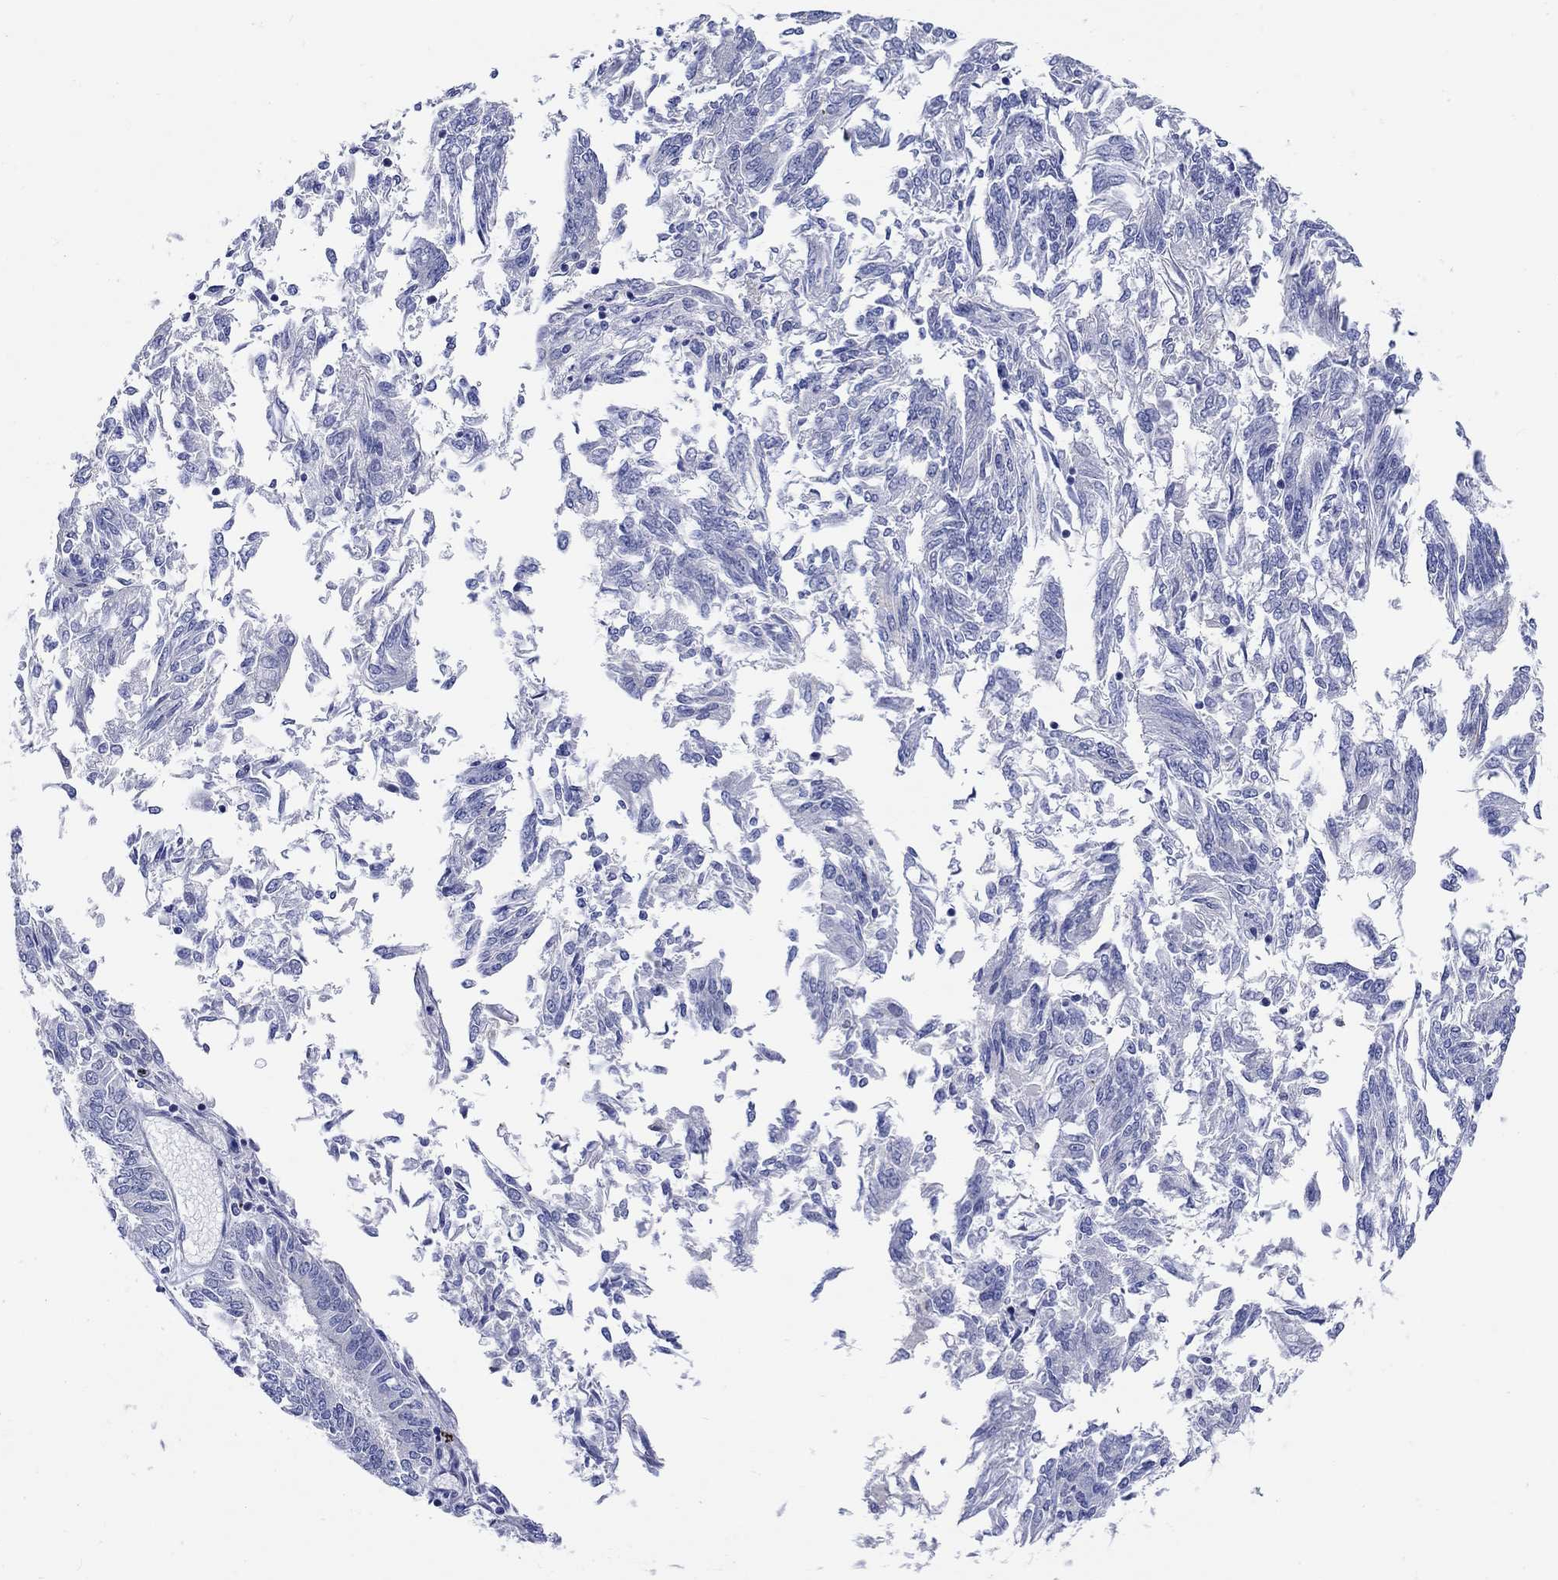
{"staining": {"intensity": "negative", "quantity": "none", "location": "none"}, "tissue": "endometrial cancer", "cell_type": "Tumor cells", "image_type": "cancer", "snomed": [{"axis": "morphology", "description": "Adenocarcinoma, NOS"}, {"axis": "topography", "description": "Endometrium"}], "caption": "The micrograph demonstrates no staining of tumor cells in endometrial adenocarcinoma. (IHC, brightfield microscopy, high magnification).", "gene": "KRT222", "patient": {"sex": "female", "age": 58}}